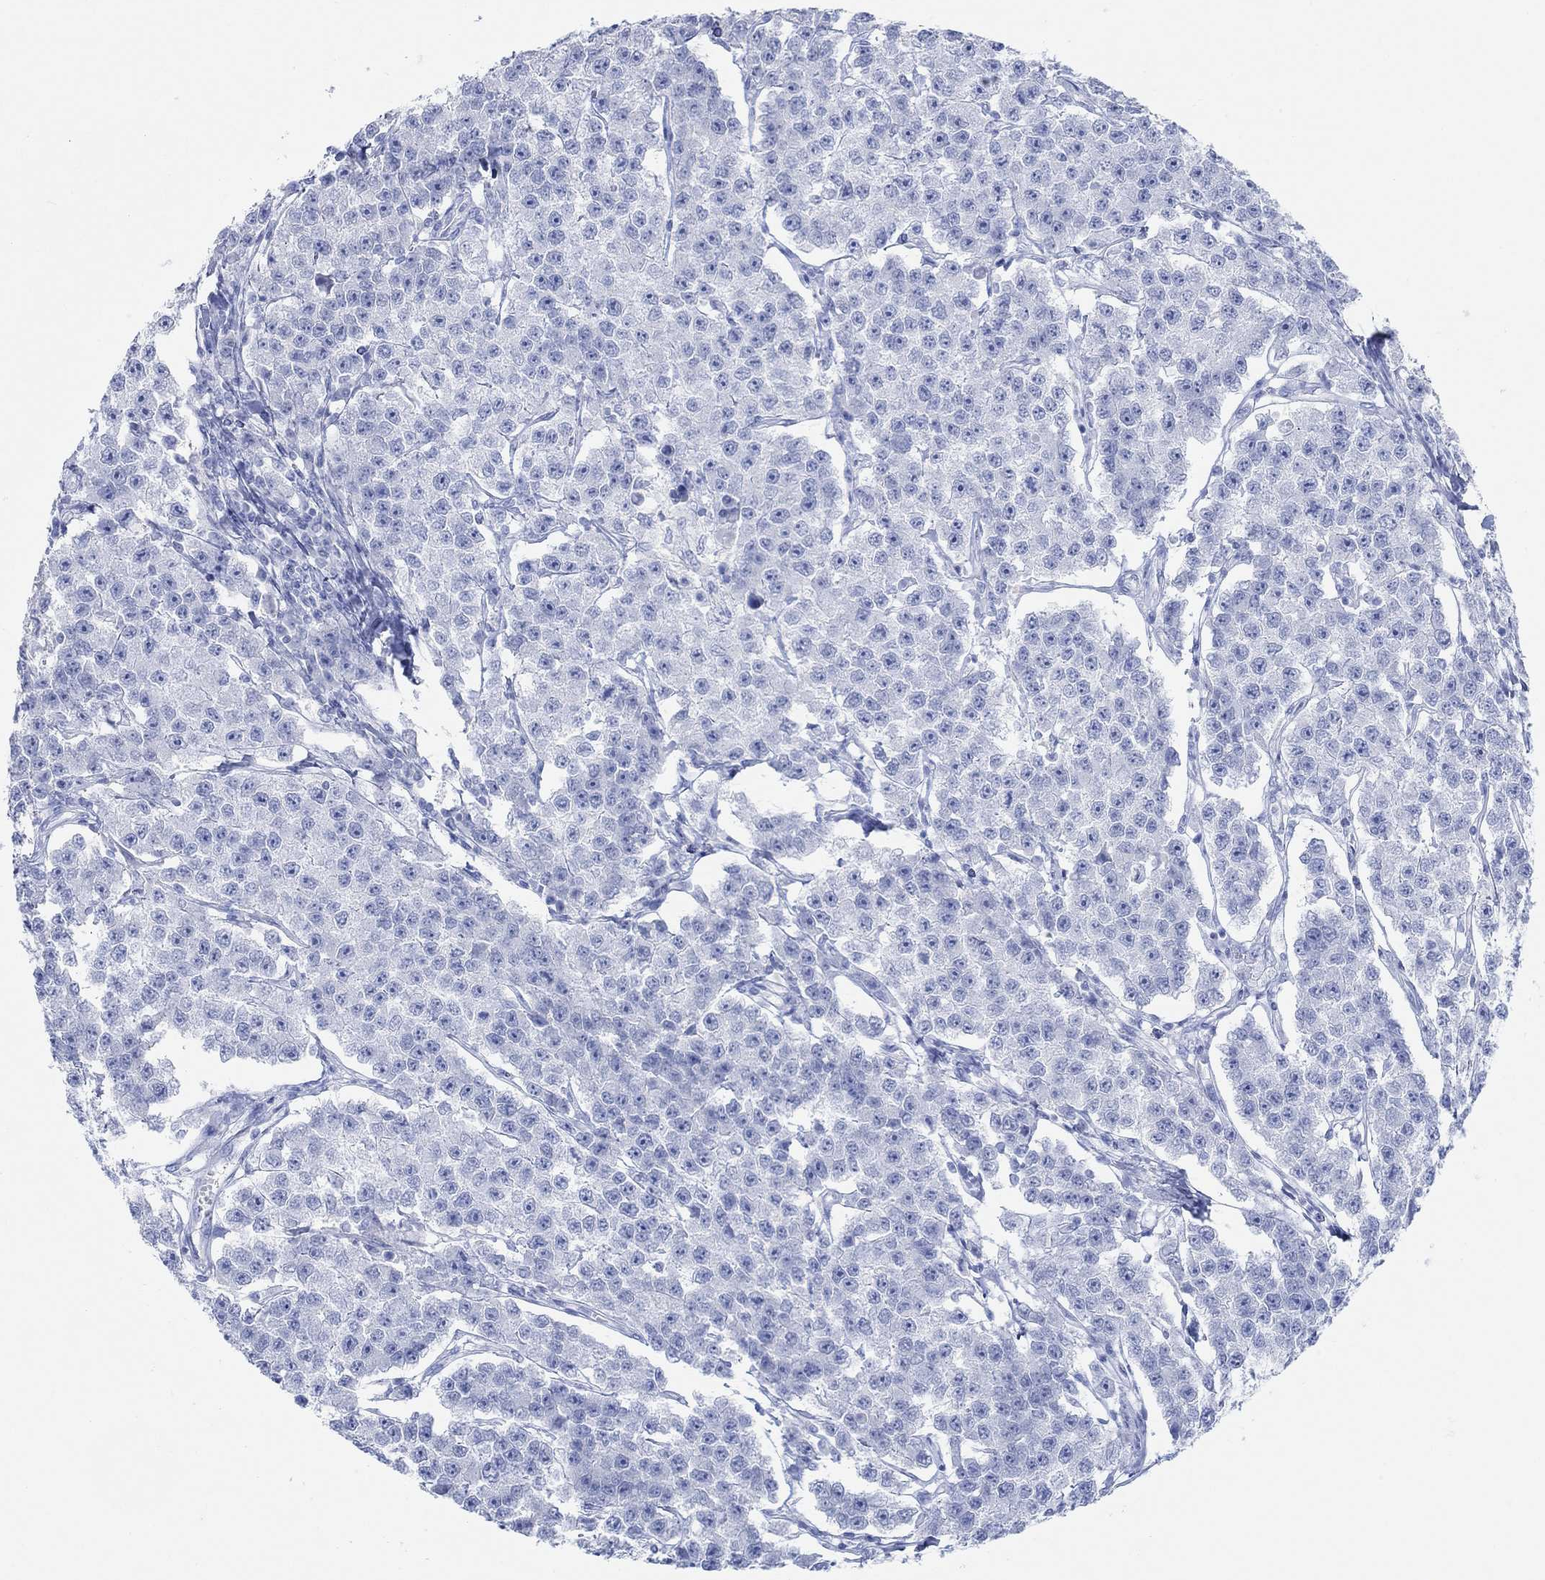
{"staining": {"intensity": "negative", "quantity": "none", "location": "none"}, "tissue": "testis cancer", "cell_type": "Tumor cells", "image_type": "cancer", "snomed": [{"axis": "morphology", "description": "Seminoma, NOS"}, {"axis": "topography", "description": "Testis"}], "caption": "The micrograph displays no significant positivity in tumor cells of testis cancer. The staining is performed using DAB (3,3'-diaminobenzidine) brown chromogen with nuclei counter-stained in using hematoxylin.", "gene": "AK8", "patient": {"sex": "male", "age": 59}}